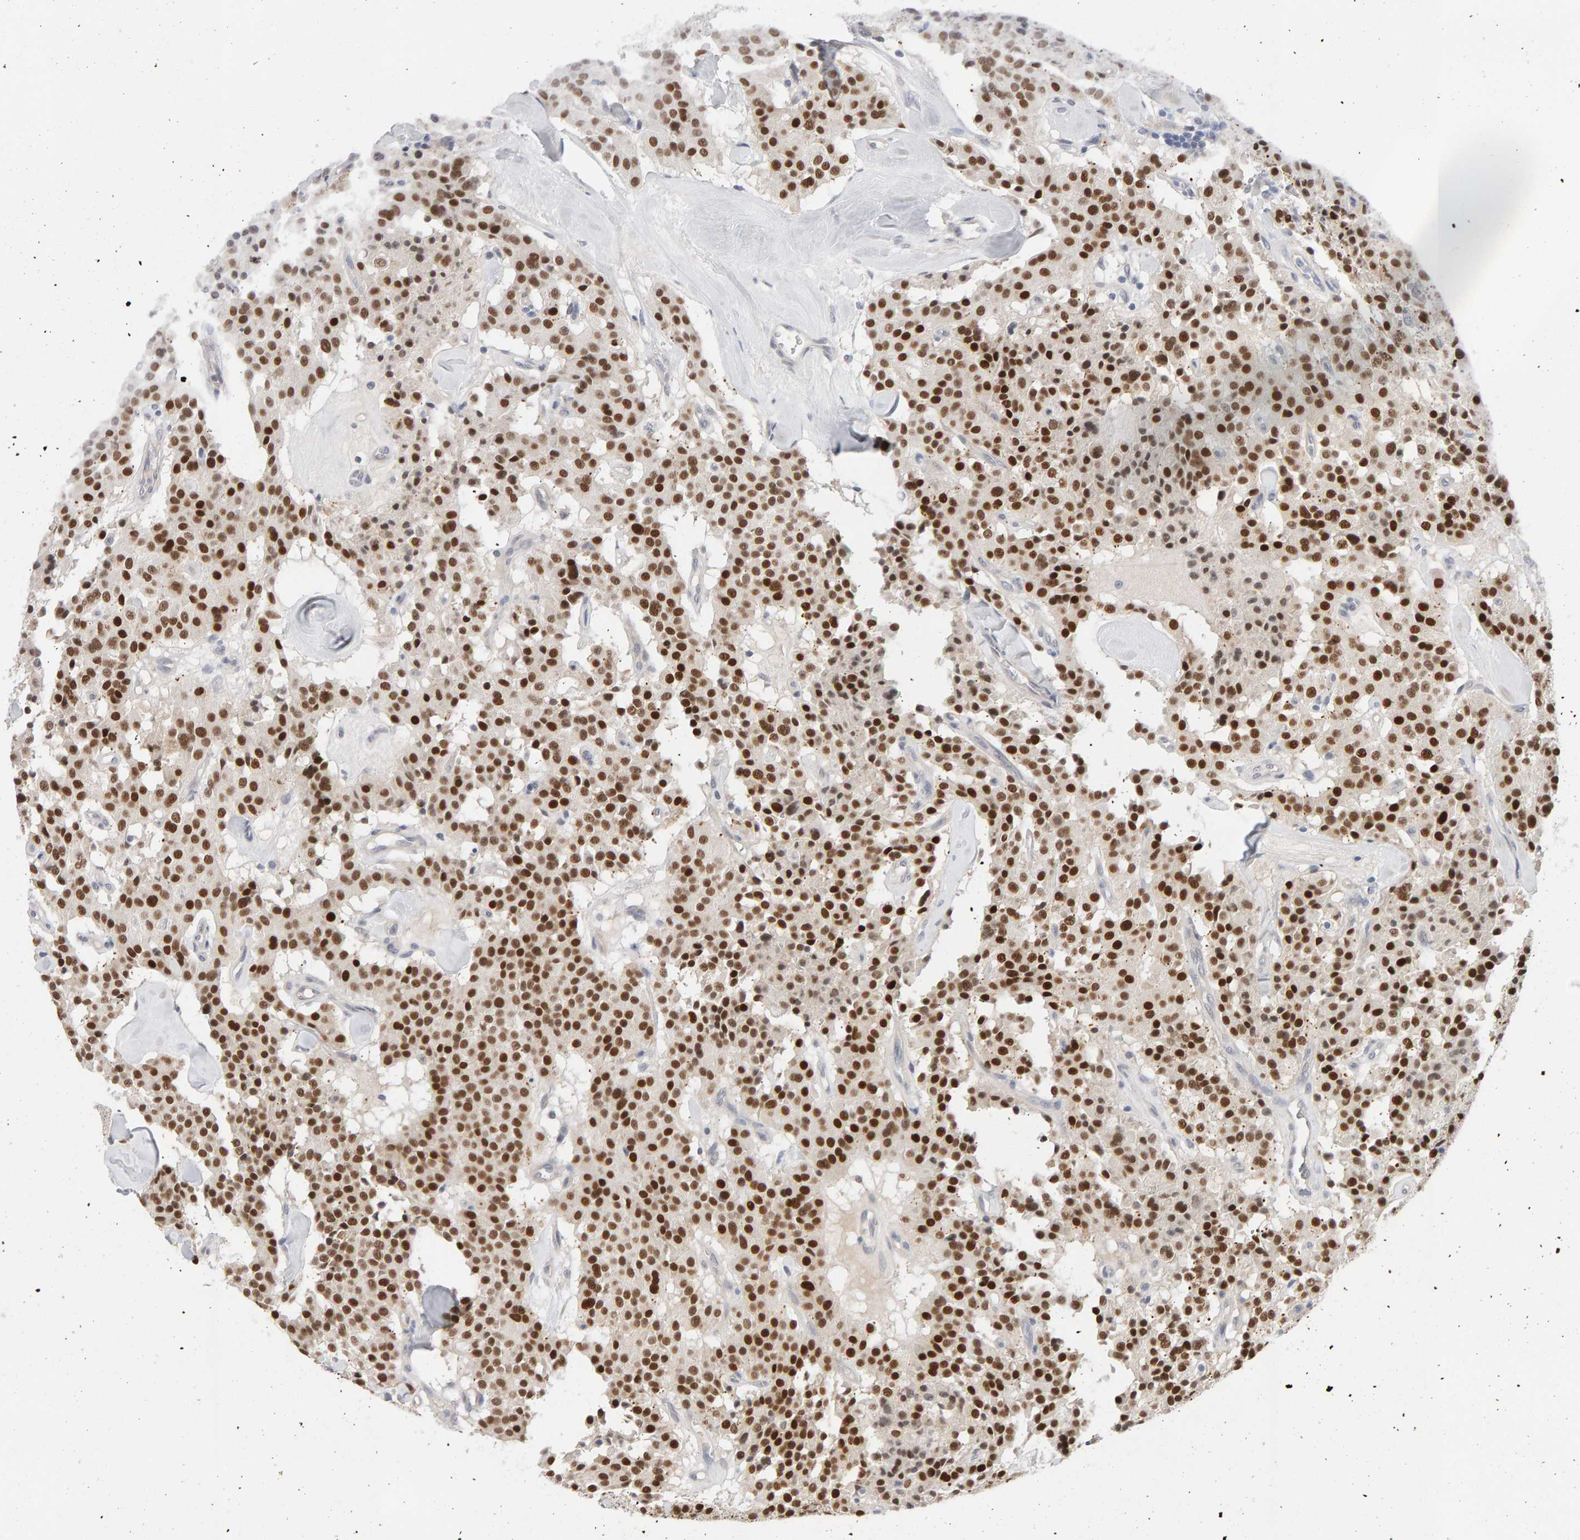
{"staining": {"intensity": "strong", "quantity": ">75%", "location": "nuclear"}, "tissue": "carcinoid", "cell_type": "Tumor cells", "image_type": "cancer", "snomed": [{"axis": "morphology", "description": "Carcinoid, malignant, NOS"}, {"axis": "topography", "description": "Lung"}], "caption": "This photomicrograph demonstrates immunohistochemistry staining of human carcinoid (malignant), with high strong nuclear expression in approximately >75% of tumor cells.", "gene": "HNF4A", "patient": {"sex": "male", "age": 30}}